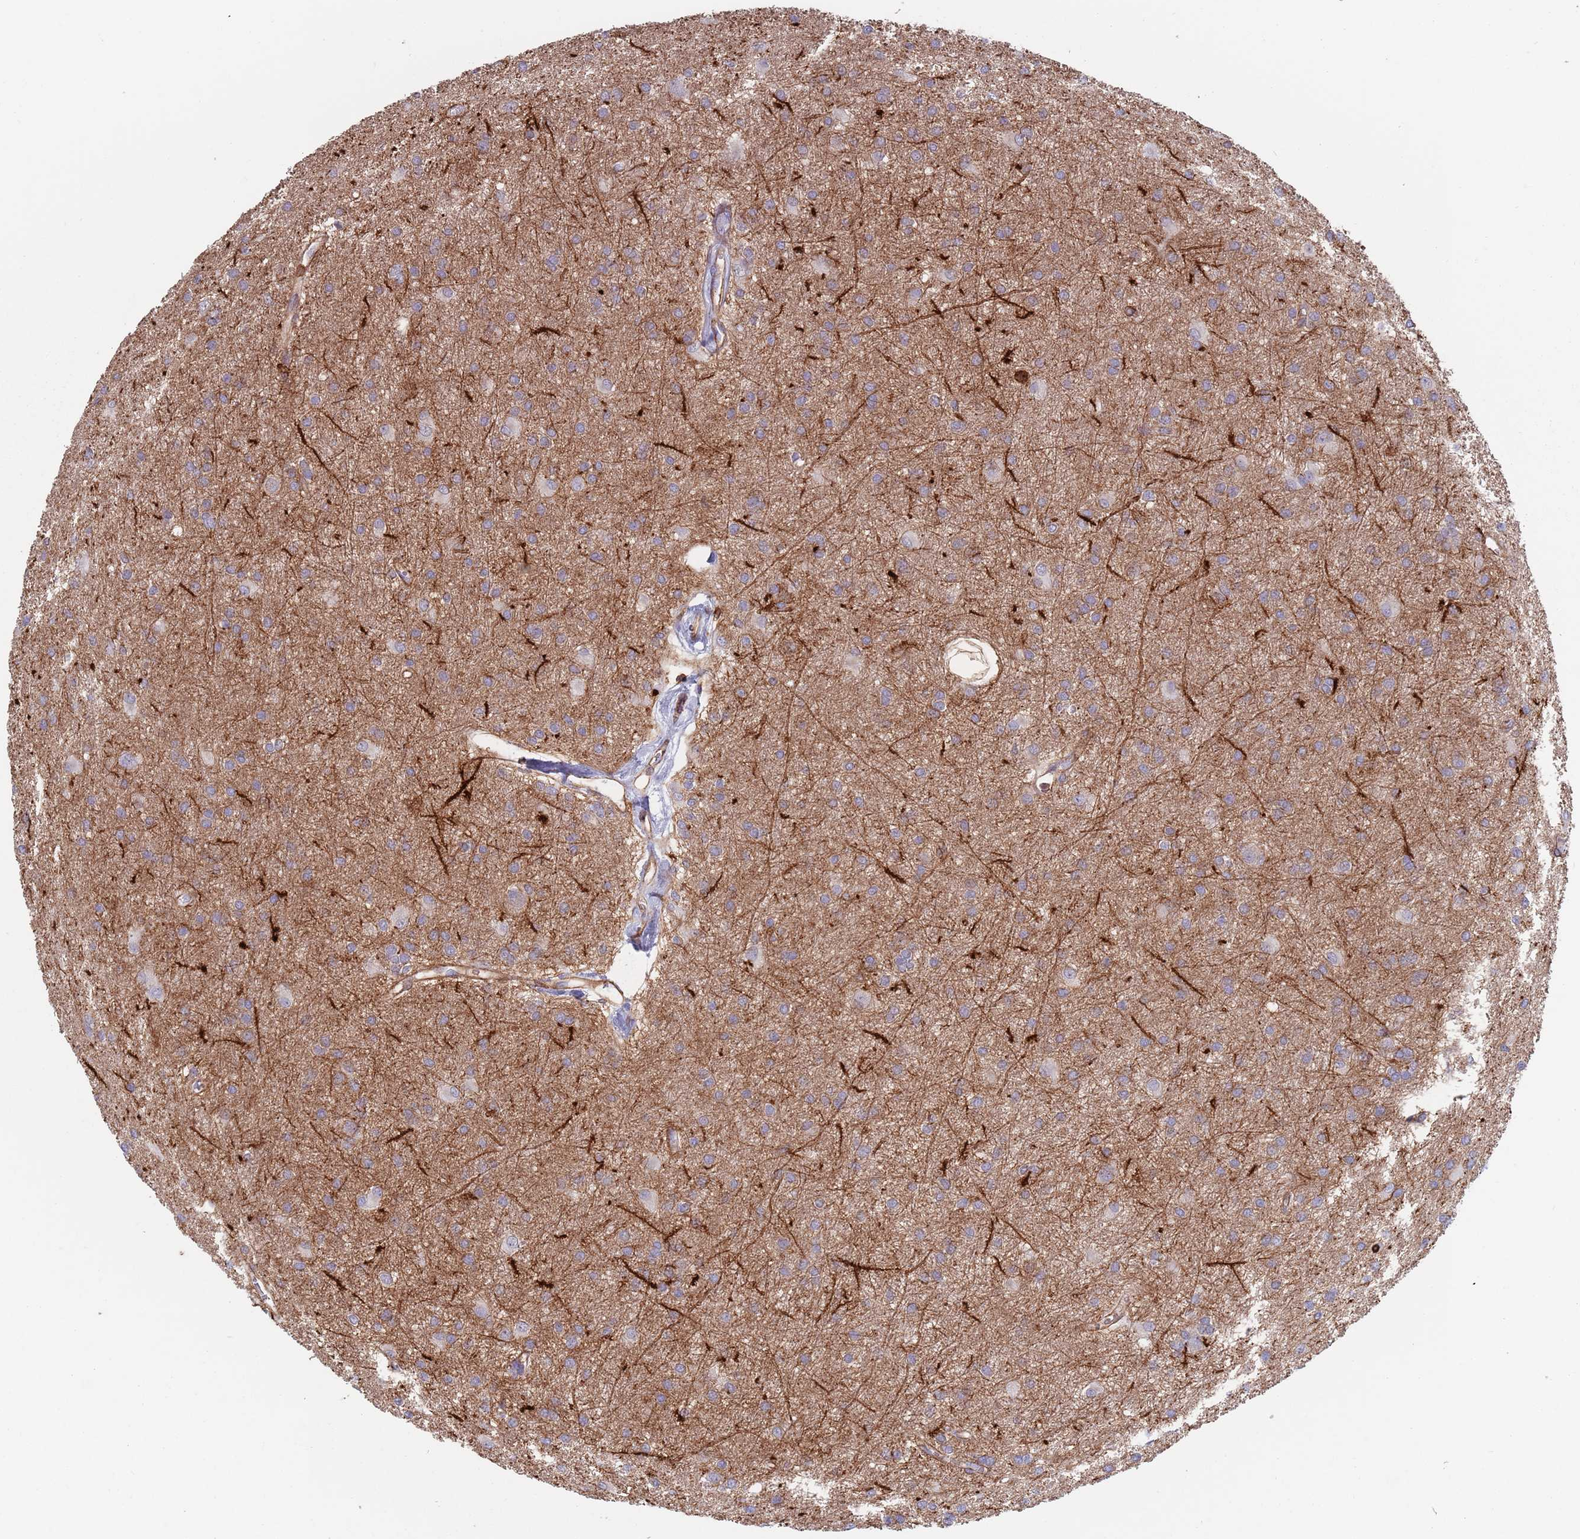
{"staining": {"intensity": "weak", "quantity": "<25%", "location": "cytoplasmic/membranous"}, "tissue": "glioma", "cell_type": "Tumor cells", "image_type": "cancer", "snomed": [{"axis": "morphology", "description": "Glioma, malignant, High grade"}, {"axis": "topography", "description": "Brain"}], "caption": "A high-resolution micrograph shows immunohistochemistry (IHC) staining of glioma, which demonstrates no significant positivity in tumor cells. The staining was performed using DAB (3,3'-diaminobenzidine) to visualize the protein expression in brown, while the nuclei were stained in blue with hematoxylin (Magnification: 20x).", "gene": "RNF144A", "patient": {"sex": "female", "age": 50}}